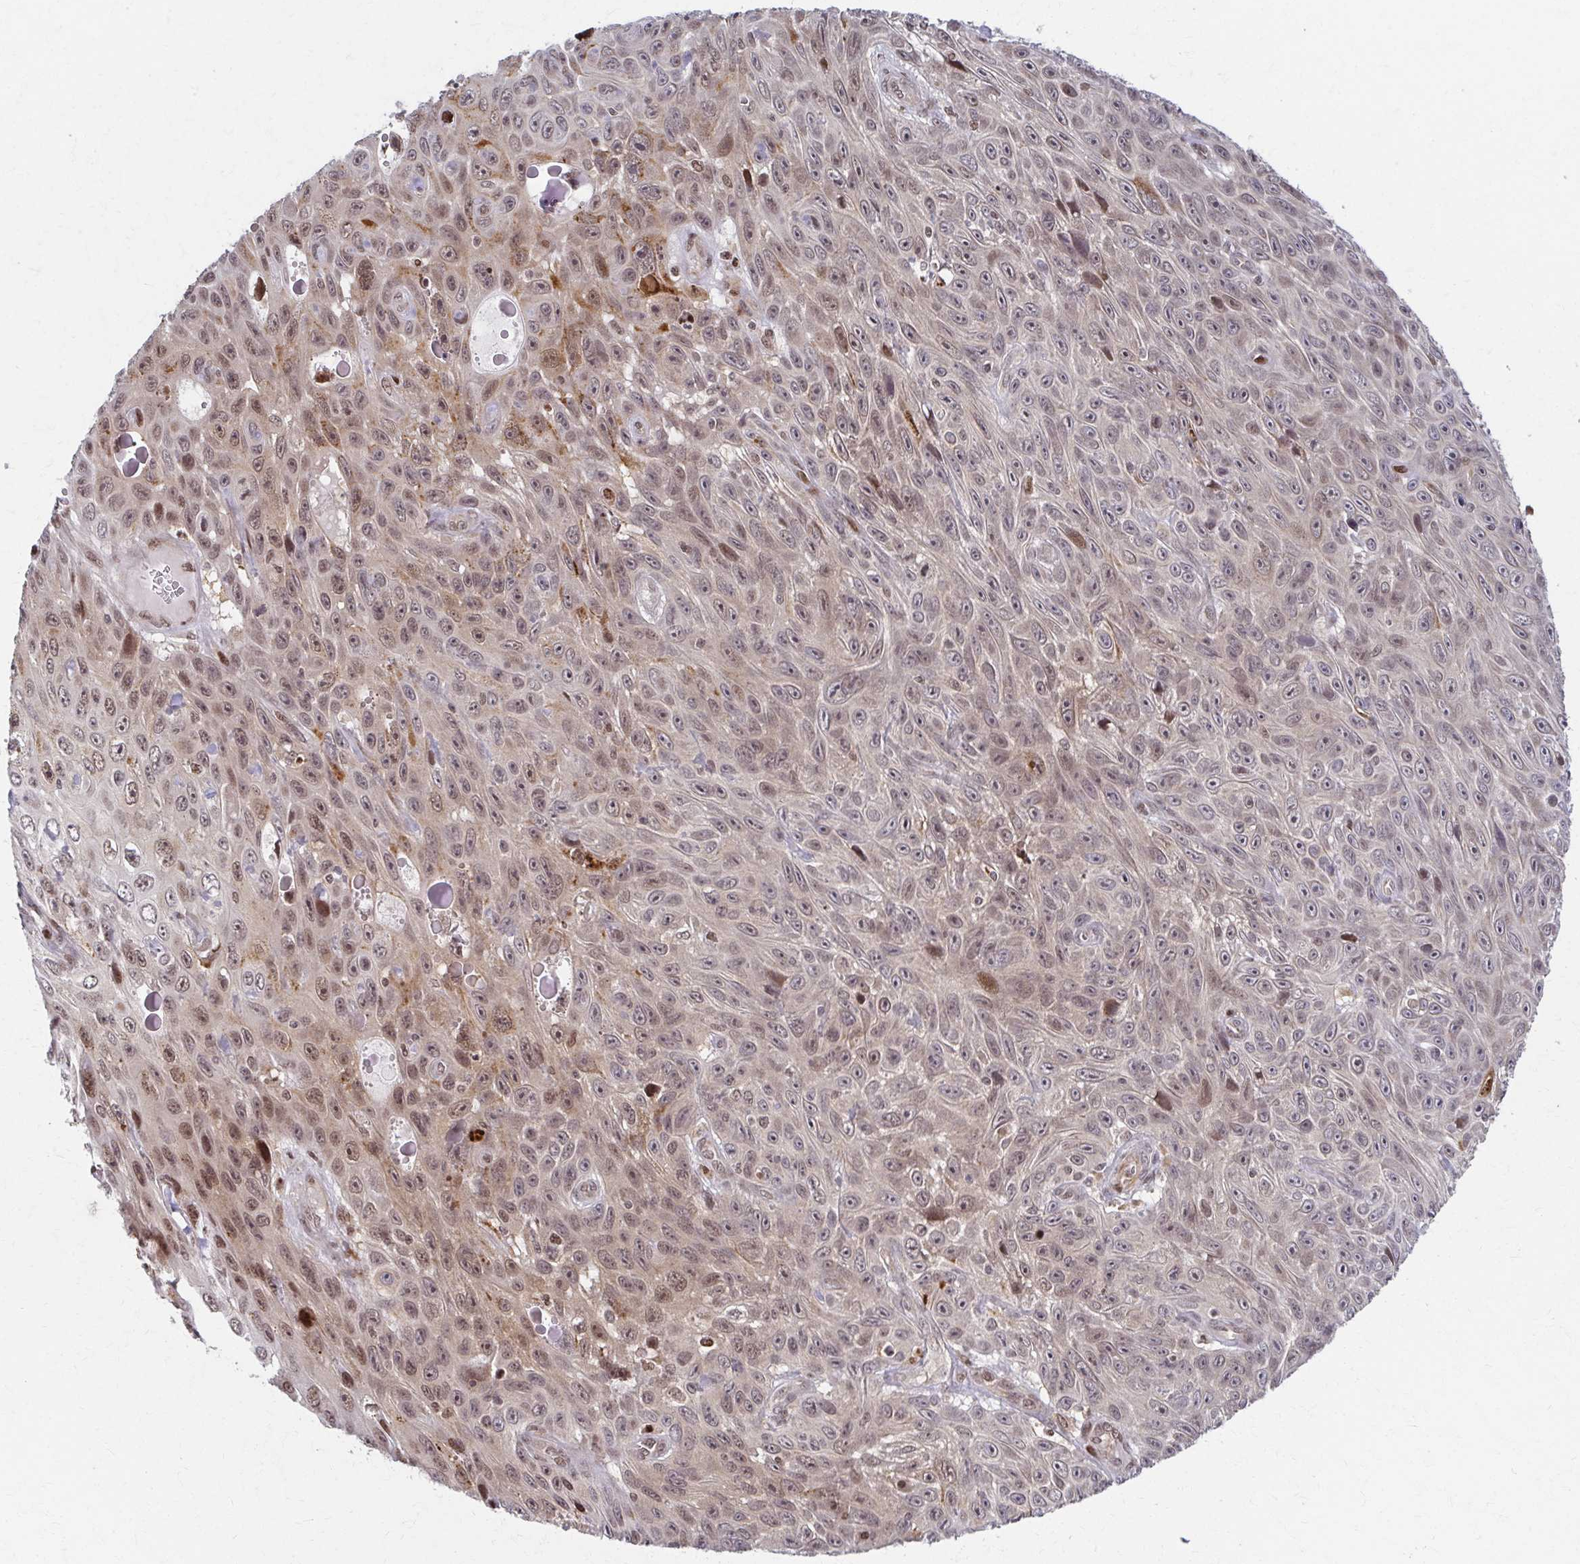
{"staining": {"intensity": "weak", "quantity": "25%-75%", "location": "nuclear"}, "tissue": "skin cancer", "cell_type": "Tumor cells", "image_type": "cancer", "snomed": [{"axis": "morphology", "description": "Squamous cell carcinoma, NOS"}, {"axis": "topography", "description": "Skin"}], "caption": "An image of skin squamous cell carcinoma stained for a protein reveals weak nuclear brown staining in tumor cells.", "gene": "PSMD7", "patient": {"sex": "male", "age": 82}}